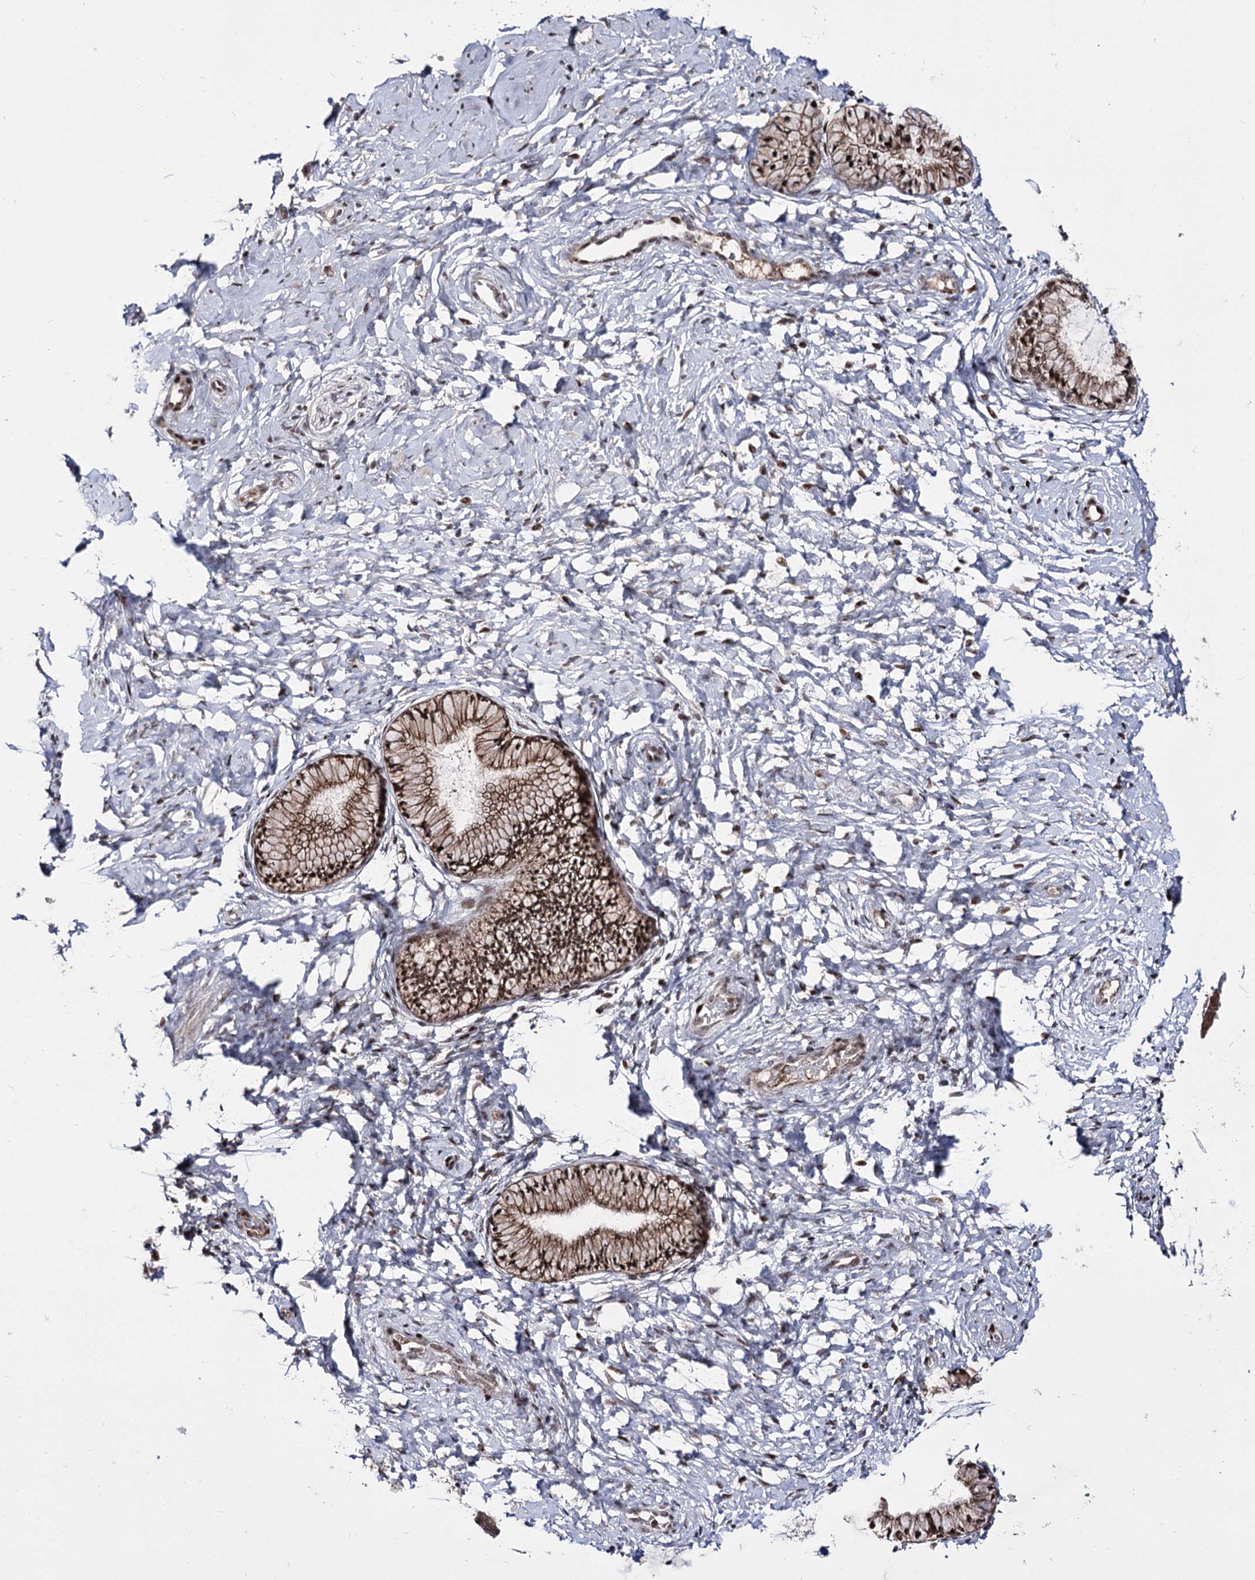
{"staining": {"intensity": "moderate", "quantity": ">75%", "location": "cytoplasmic/membranous,nuclear"}, "tissue": "cervix", "cell_type": "Glandular cells", "image_type": "normal", "snomed": [{"axis": "morphology", "description": "Normal tissue, NOS"}, {"axis": "topography", "description": "Cervix"}], "caption": "Immunohistochemical staining of unremarkable human cervix exhibits moderate cytoplasmic/membranous,nuclear protein staining in approximately >75% of glandular cells. (IHC, brightfield microscopy, high magnification).", "gene": "STOX1", "patient": {"sex": "female", "age": 33}}